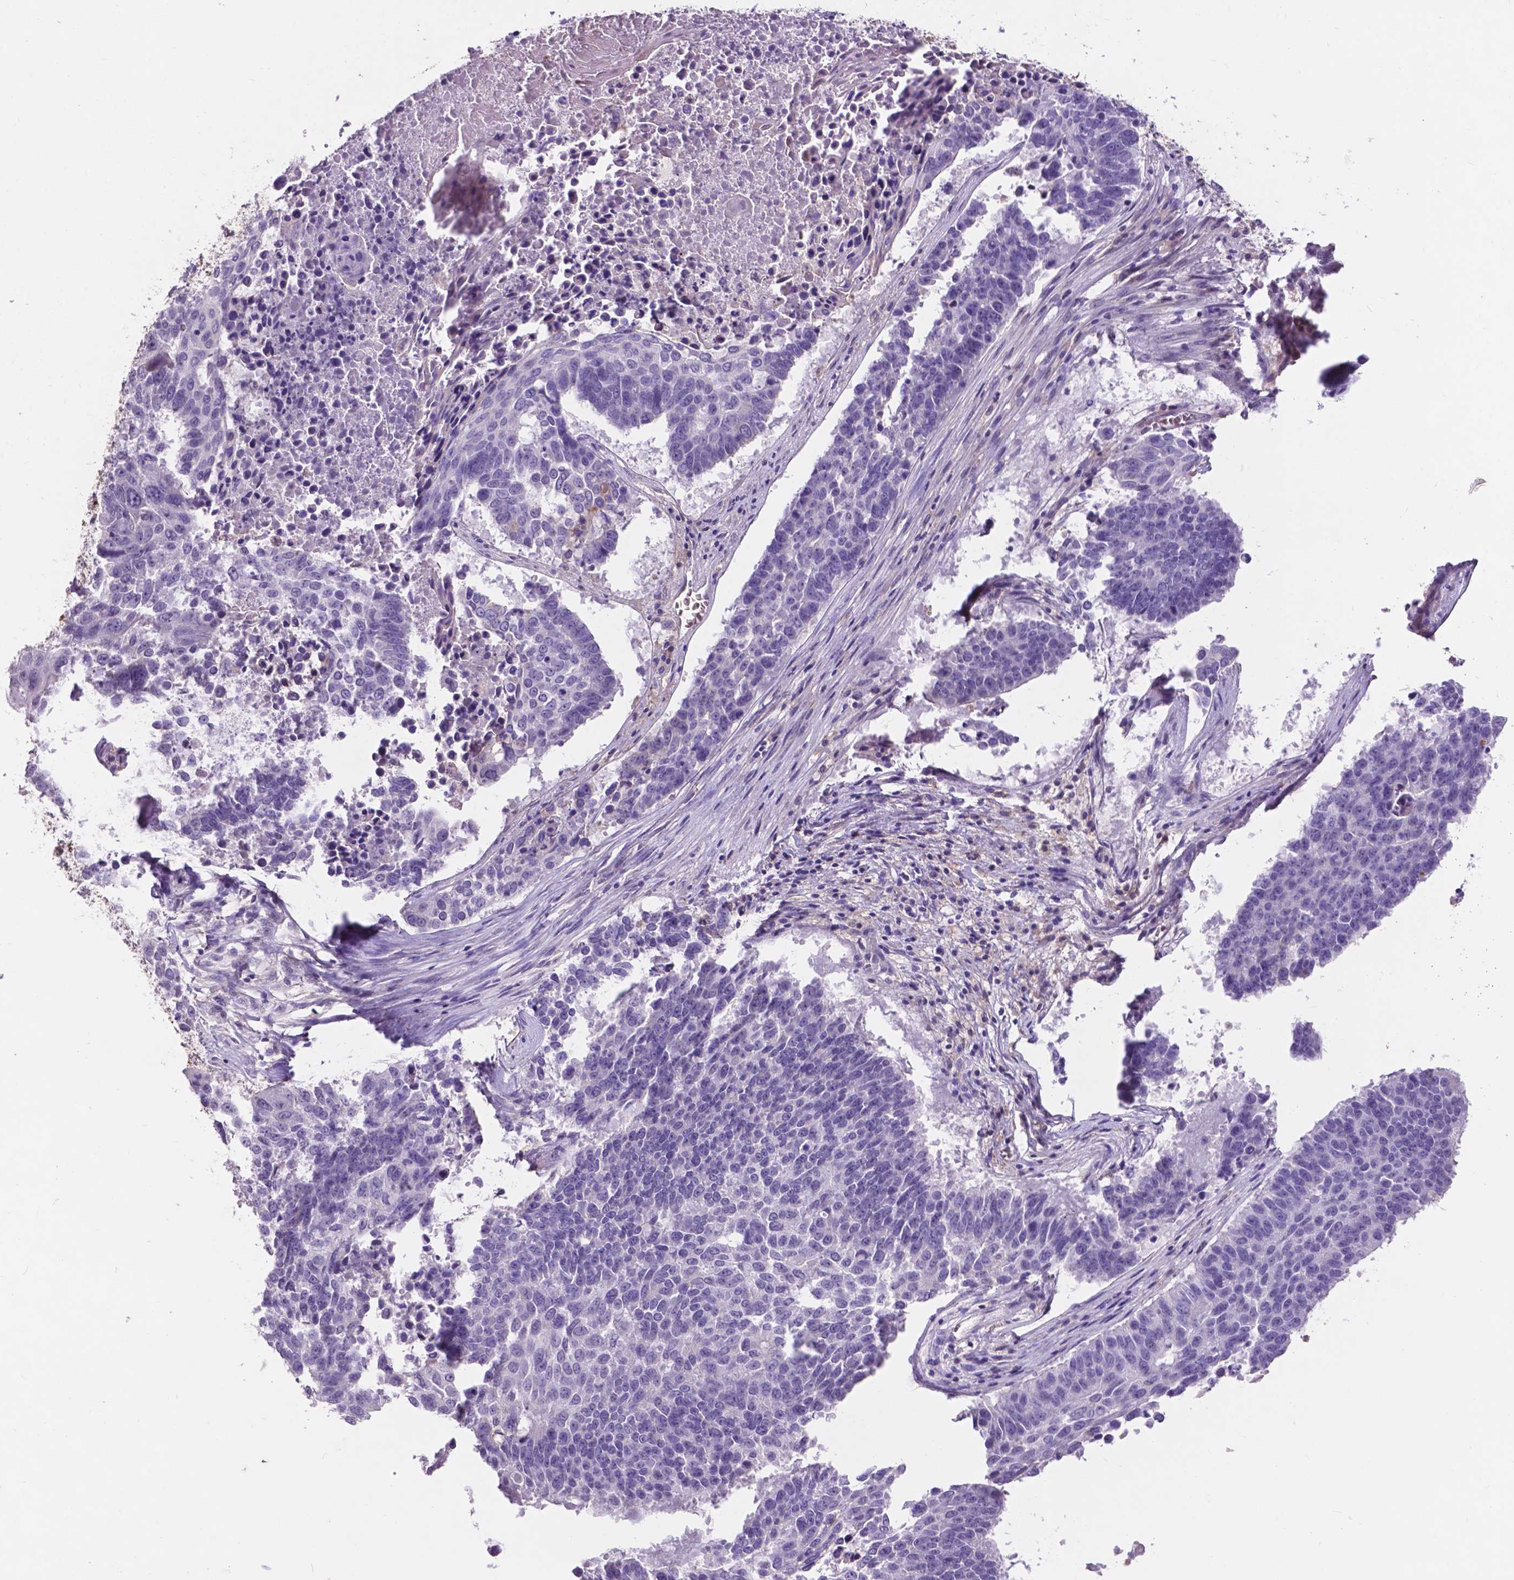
{"staining": {"intensity": "negative", "quantity": "none", "location": "none"}, "tissue": "lung cancer", "cell_type": "Tumor cells", "image_type": "cancer", "snomed": [{"axis": "morphology", "description": "Squamous cell carcinoma, NOS"}, {"axis": "topography", "description": "Lung"}], "caption": "An IHC histopathology image of lung cancer is shown. There is no staining in tumor cells of lung cancer. The staining is performed using DAB brown chromogen with nuclei counter-stained in using hematoxylin.", "gene": "PLSCR1", "patient": {"sex": "male", "age": 73}}